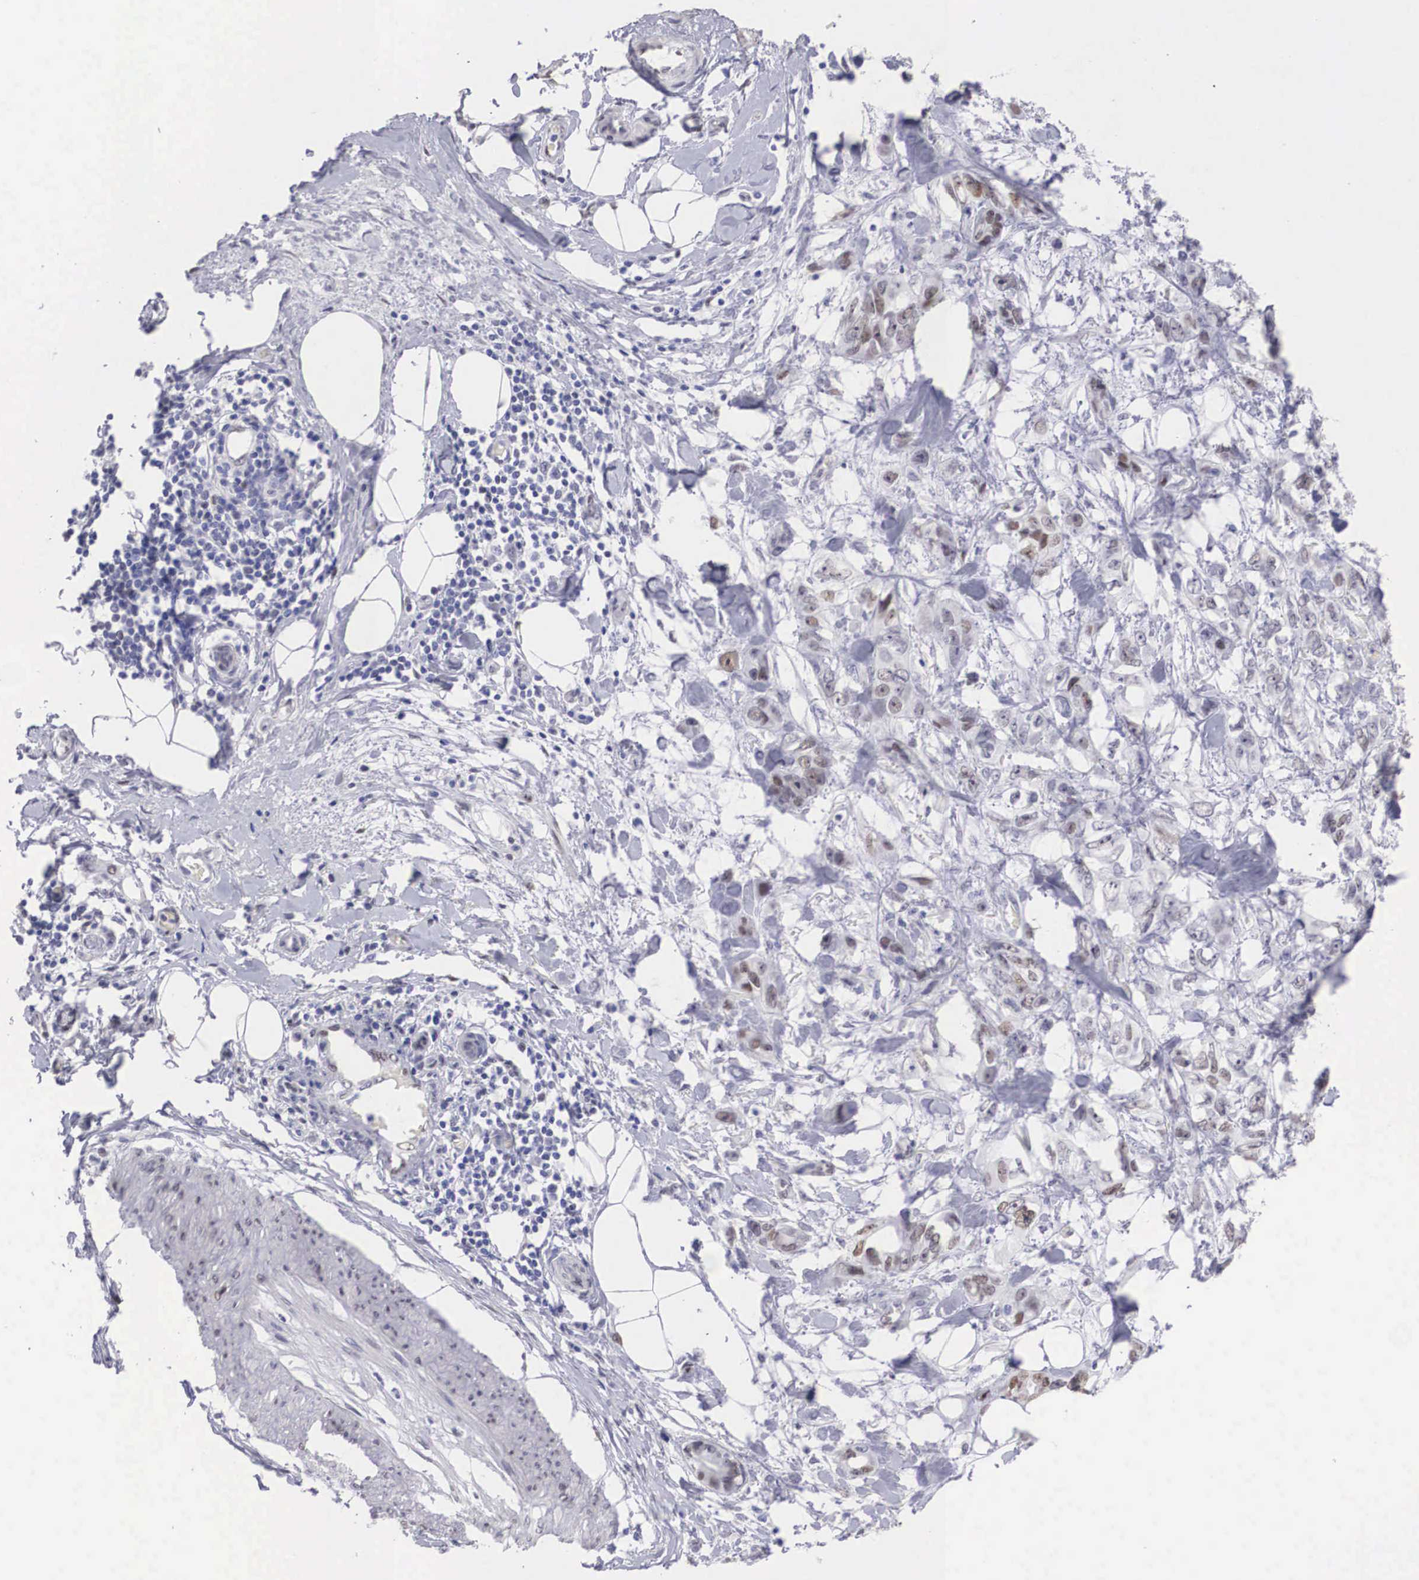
{"staining": {"intensity": "weak", "quantity": "<25%", "location": "nuclear"}, "tissue": "stomach cancer", "cell_type": "Tumor cells", "image_type": "cancer", "snomed": [{"axis": "morphology", "description": "Adenocarcinoma, NOS"}, {"axis": "topography", "description": "Stomach, upper"}], "caption": "IHC of human stomach cancer displays no staining in tumor cells.", "gene": "HMGN5", "patient": {"sex": "male", "age": 47}}